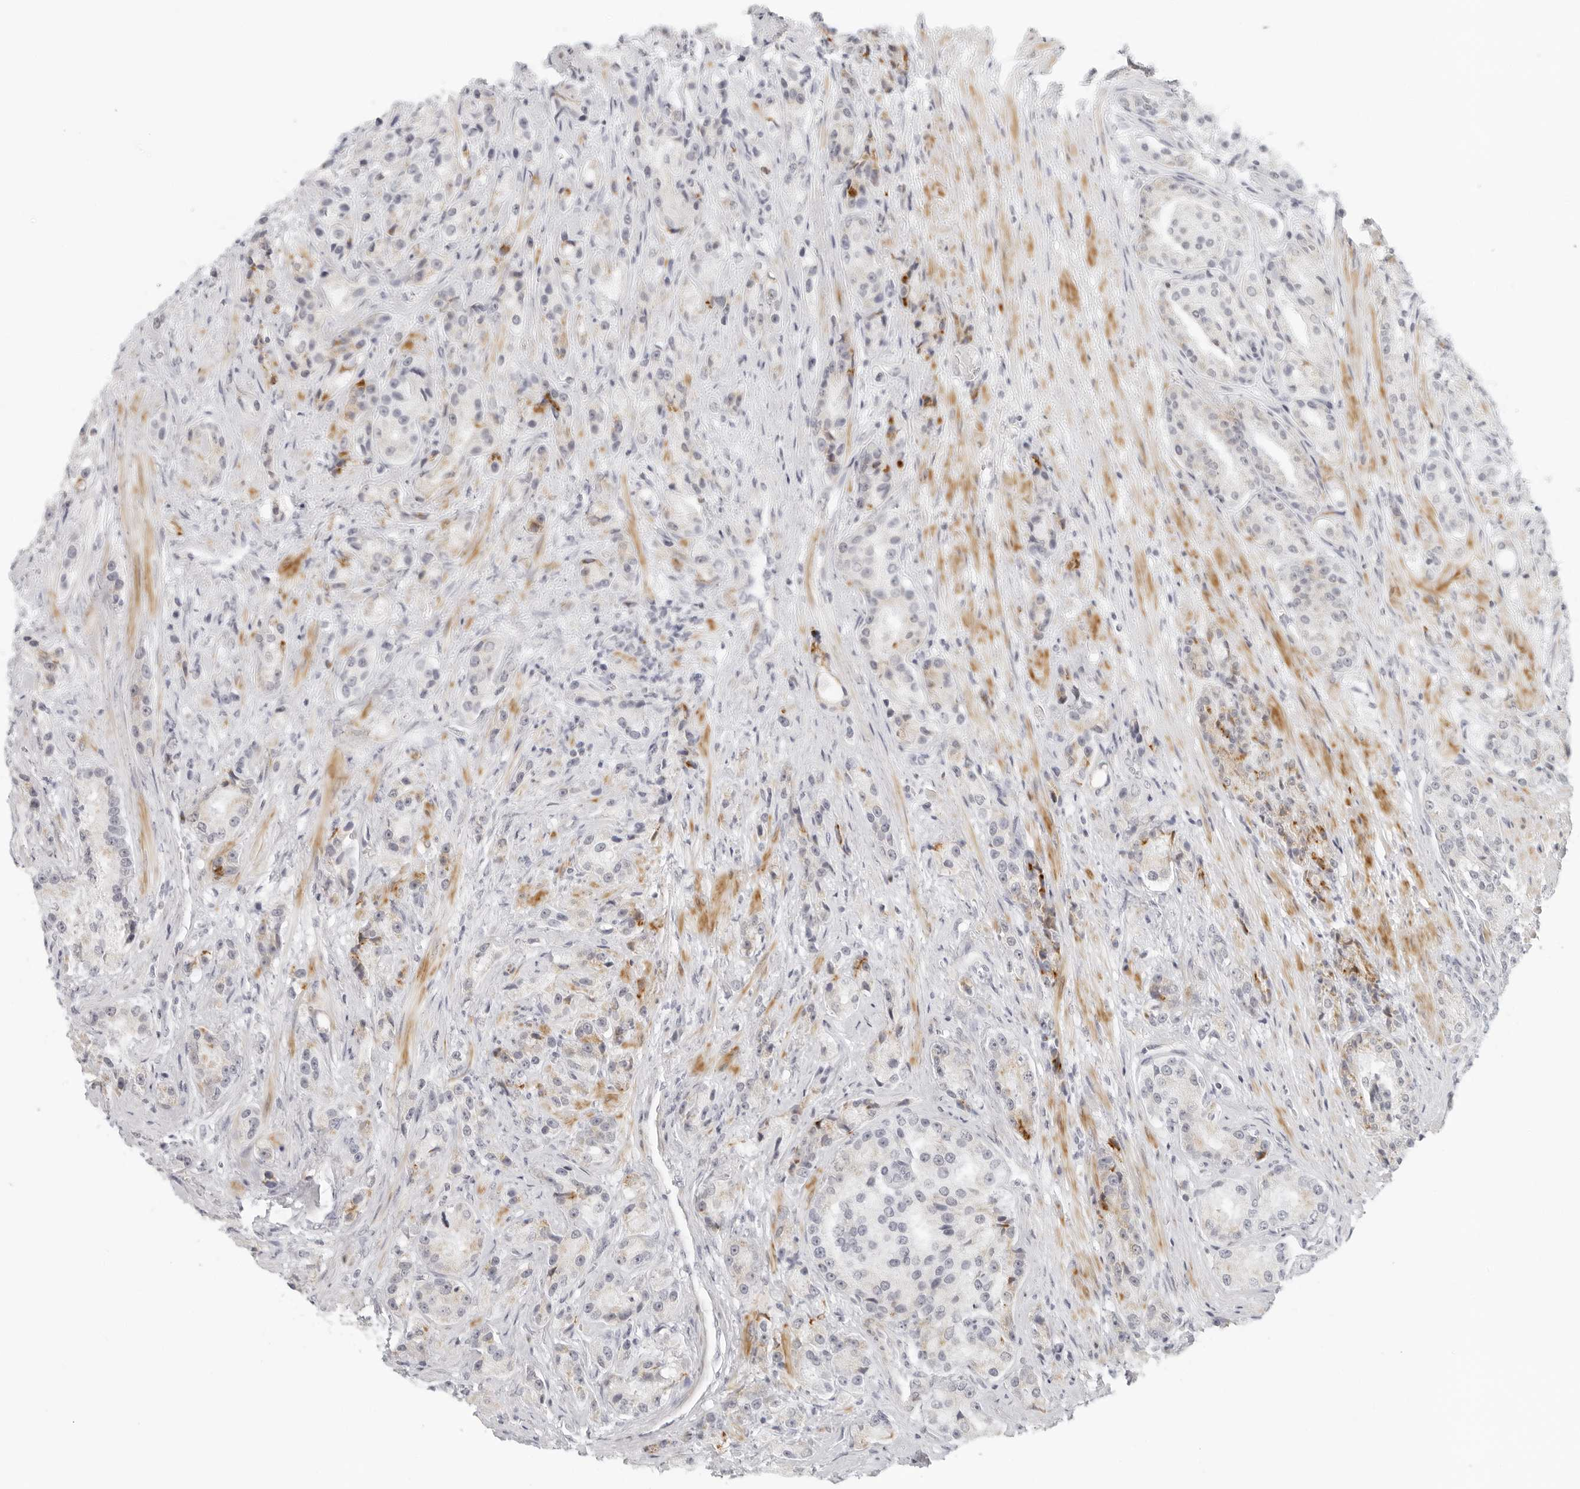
{"staining": {"intensity": "weak", "quantity": "<25%", "location": "cytoplasmic/membranous"}, "tissue": "prostate cancer", "cell_type": "Tumor cells", "image_type": "cancer", "snomed": [{"axis": "morphology", "description": "Adenocarcinoma, High grade"}, {"axis": "topography", "description": "Prostate"}], "caption": "An immunohistochemistry (IHC) micrograph of prostate cancer is shown. There is no staining in tumor cells of prostate cancer.", "gene": "RPS6KC1", "patient": {"sex": "male", "age": 60}}